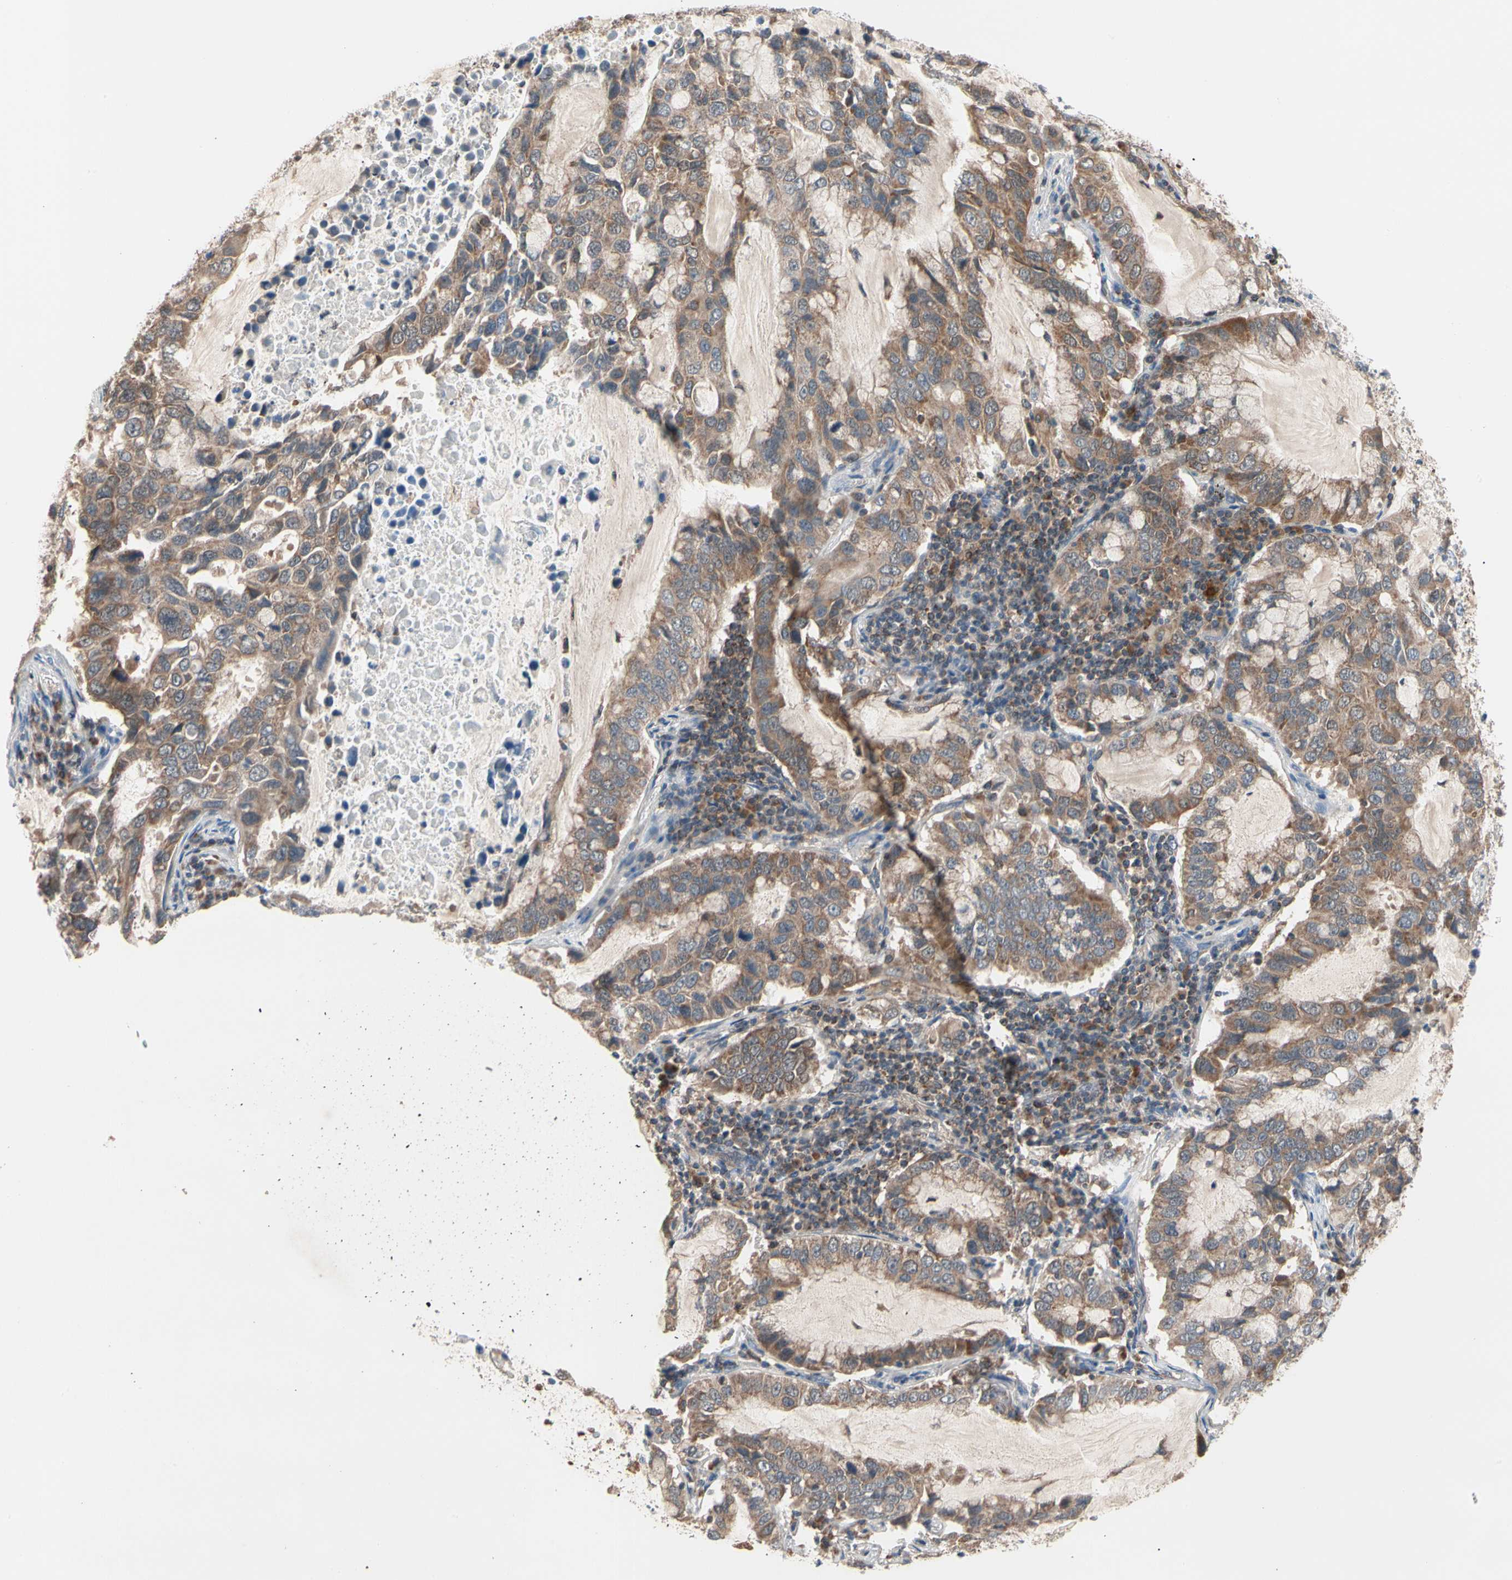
{"staining": {"intensity": "moderate", "quantity": ">75%", "location": "cytoplasmic/membranous"}, "tissue": "lung cancer", "cell_type": "Tumor cells", "image_type": "cancer", "snomed": [{"axis": "morphology", "description": "Adenocarcinoma, NOS"}, {"axis": "topography", "description": "Lung"}], "caption": "About >75% of tumor cells in adenocarcinoma (lung) display moderate cytoplasmic/membranous protein expression as visualized by brown immunohistochemical staining.", "gene": "MTHFS", "patient": {"sex": "male", "age": 64}}